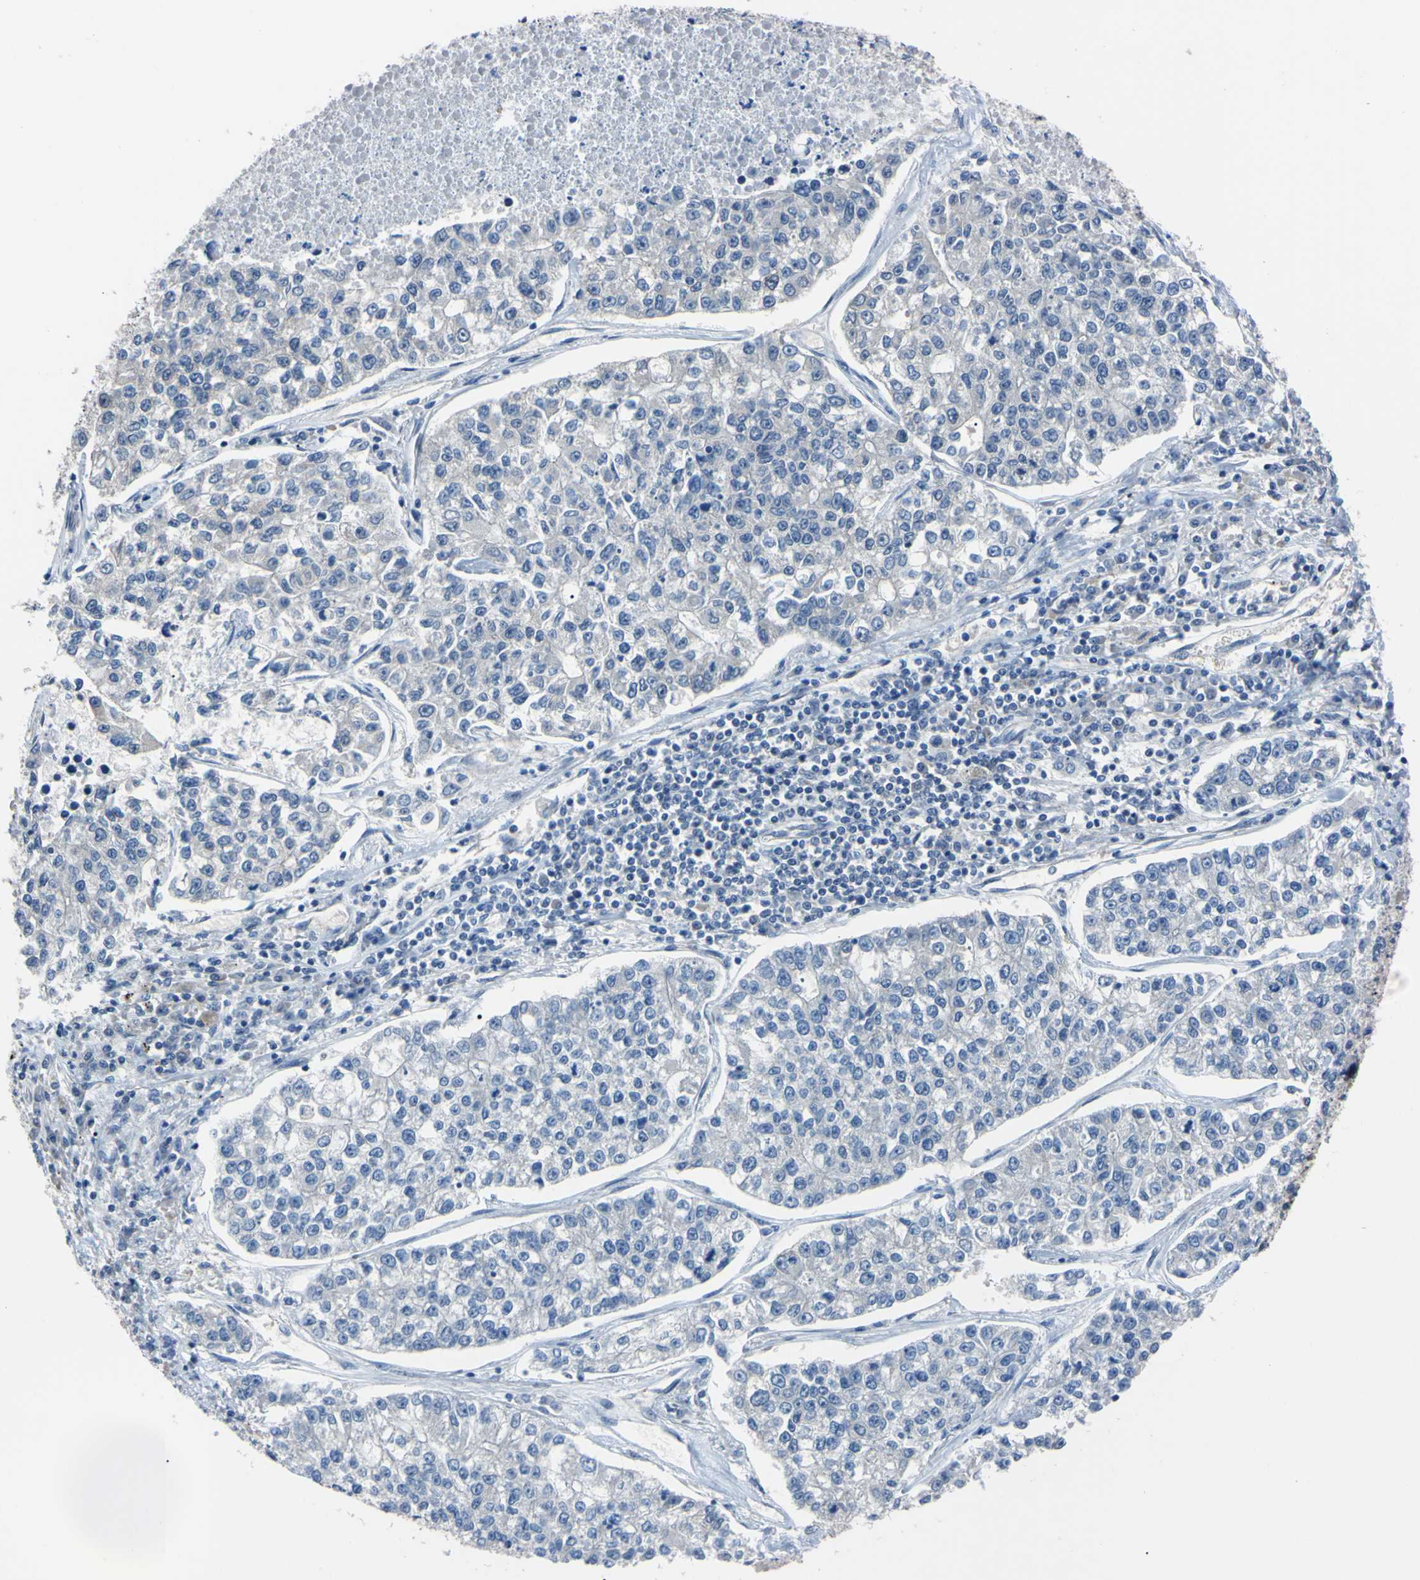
{"staining": {"intensity": "negative", "quantity": "none", "location": "none"}, "tissue": "lung cancer", "cell_type": "Tumor cells", "image_type": "cancer", "snomed": [{"axis": "morphology", "description": "Adenocarcinoma, NOS"}, {"axis": "topography", "description": "Lung"}], "caption": "High magnification brightfield microscopy of lung cancer (adenocarcinoma) stained with DAB (brown) and counterstained with hematoxylin (blue): tumor cells show no significant staining.", "gene": "RARS1", "patient": {"sex": "male", "age": 49}}